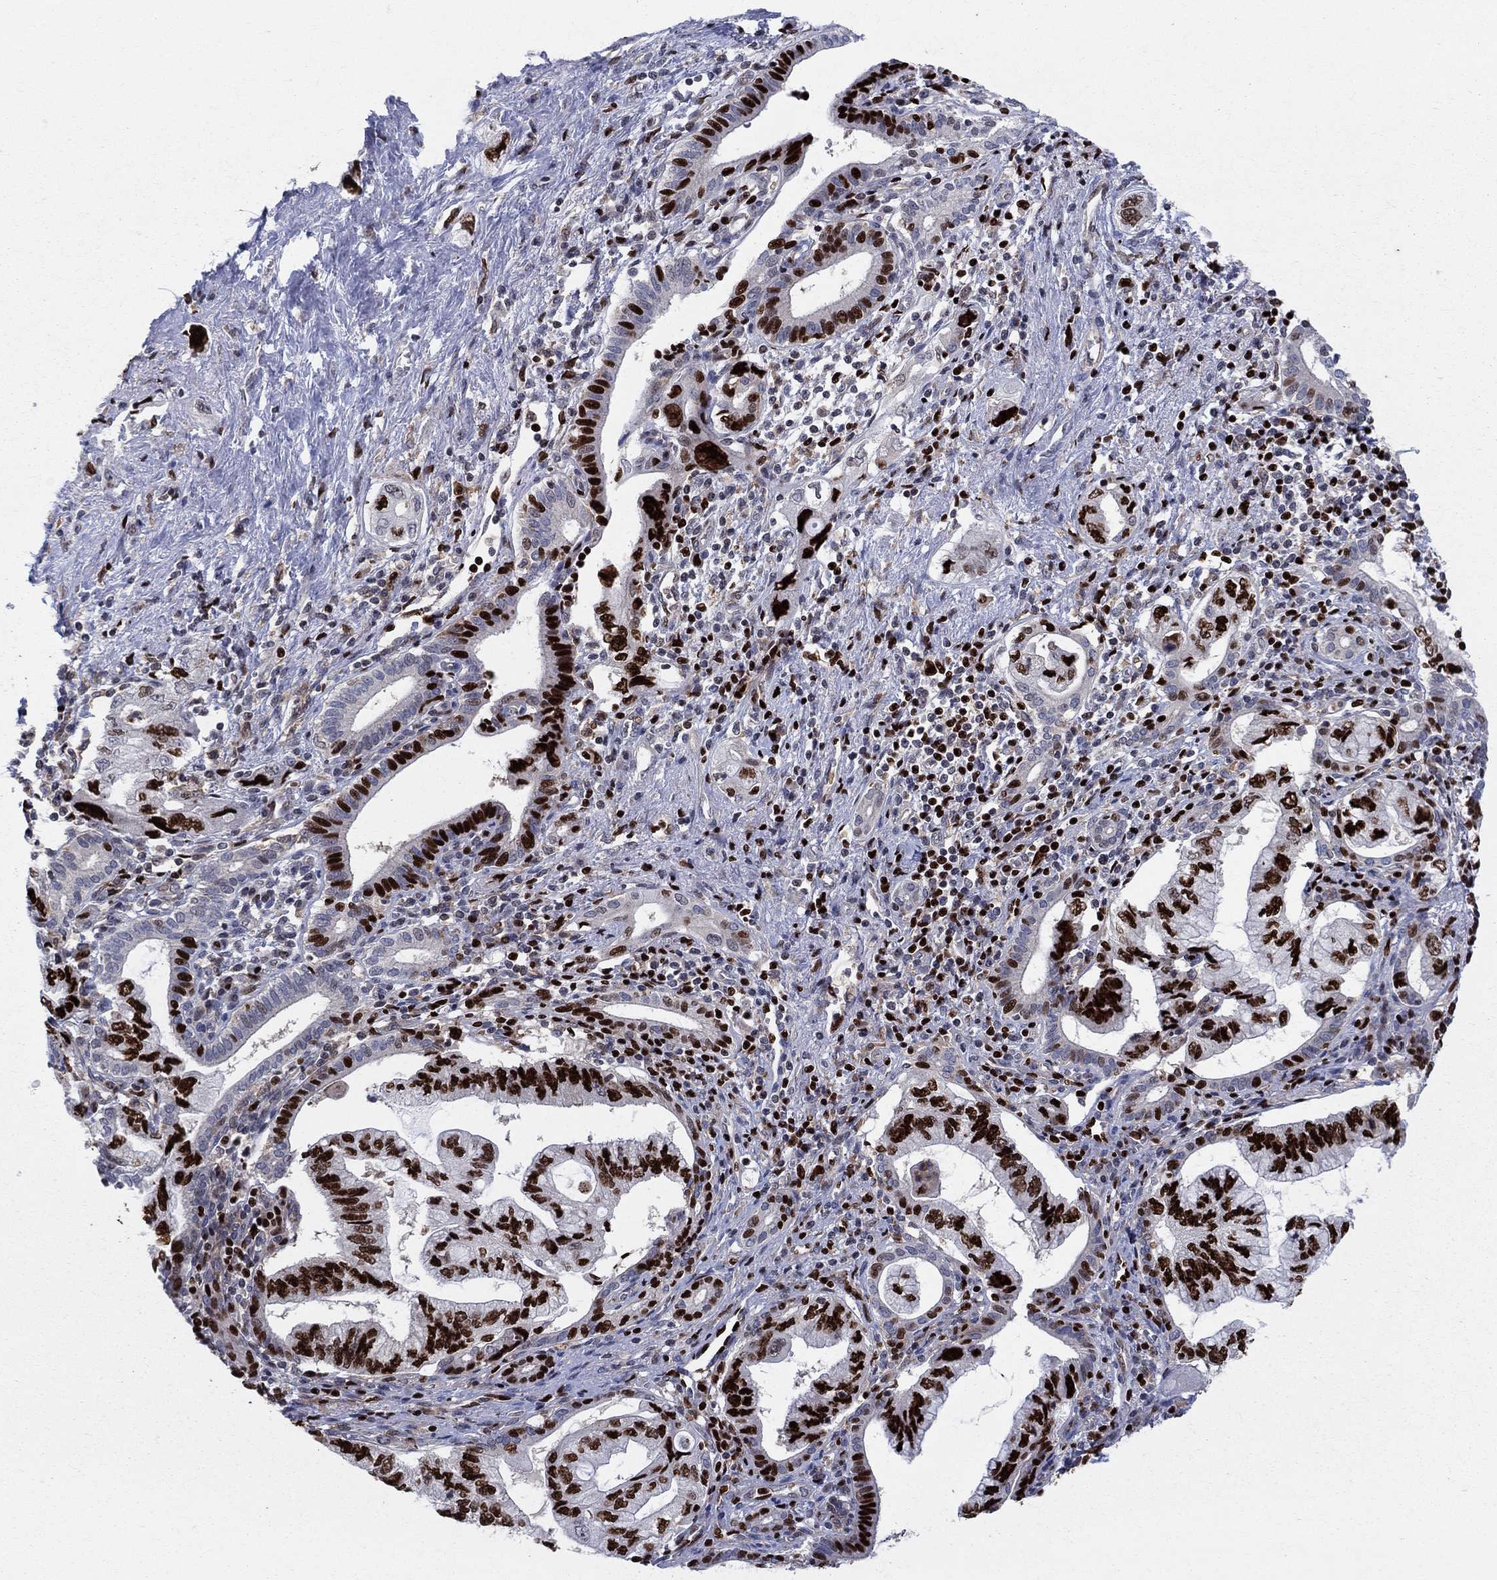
{"staining": {"intensity": "strong", "quantity": "25%-75%", "location": "nuclear"}, "tissue": "pancreatic cancer", "cell_type": "Tumor cells", "image_type": "cancer", "snomed": [{"axis": "morphology", "description": "Adenocarcinoma, NOS"}, {"axis": "topography", "description": "Pancreas"}], "caption": "Immunohistochemical staining of human adenocarcinoma (pancreatic) reveals high levels of strong nuclear protein expression in about 25%-75% of tumor cells. Nuclei are stained in blue.", "gene": "ZNHIT3", "patient": {"sex": "female", "age": 73}}